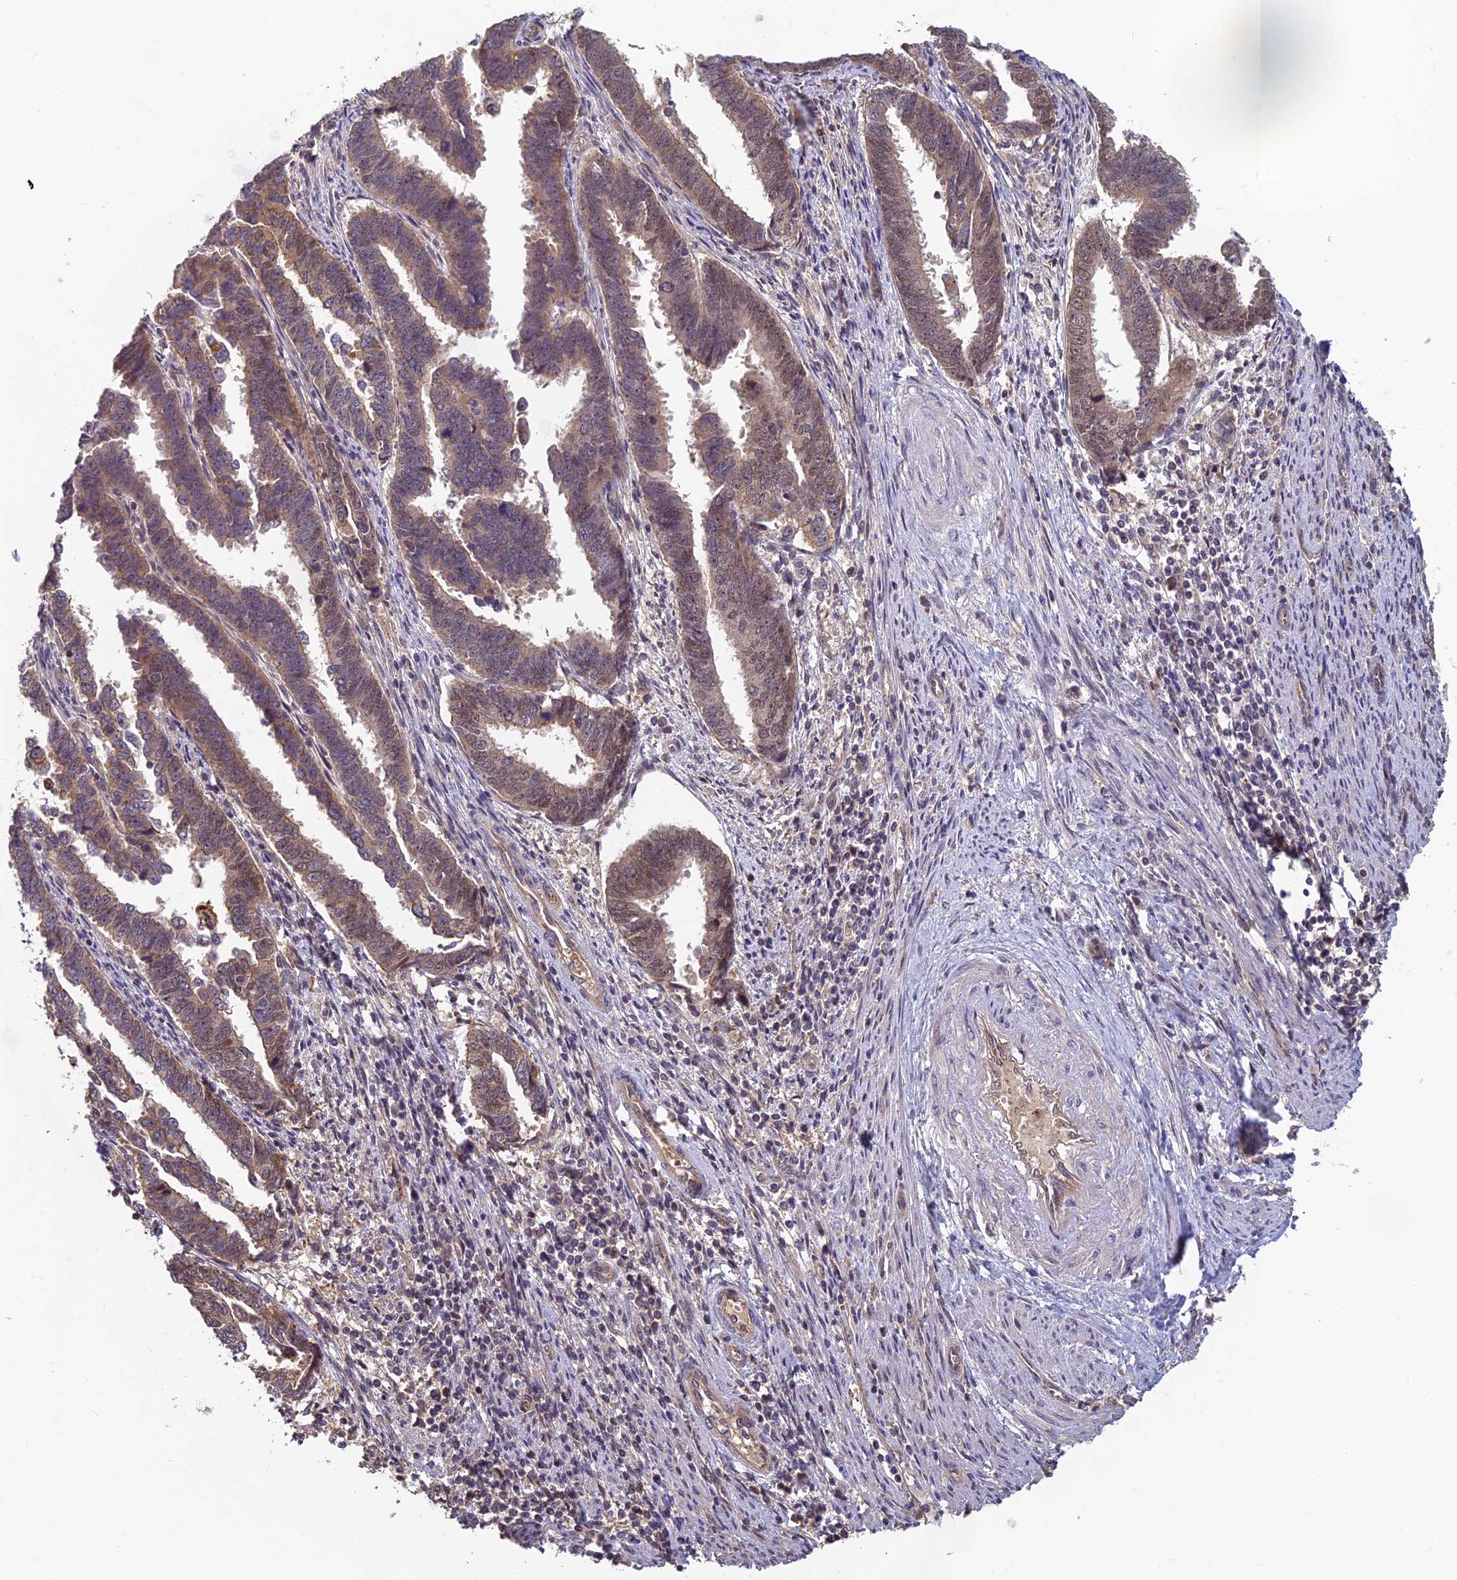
{"staining": {"intensity": "weak", "quantity": ">75%", "location": "cytoplasmic/membranous"}, "tissue": "endometrial cancer", "cell_type": "Tumor cells", "image_type": "cancer", "snomed": [{"axis": "morphology", "description": "Adenocarcinoma, NOS"}, {"axis": "topography", "description": "Endometrium"}], "caption": "Adenocarcinoma (endometrial) stained for a protein exhibits weak cytoplasmic/membranous positivity in tumor cells.", "gene": "PIKFYVE", "patient": {"sex": "female", "age": 75}}